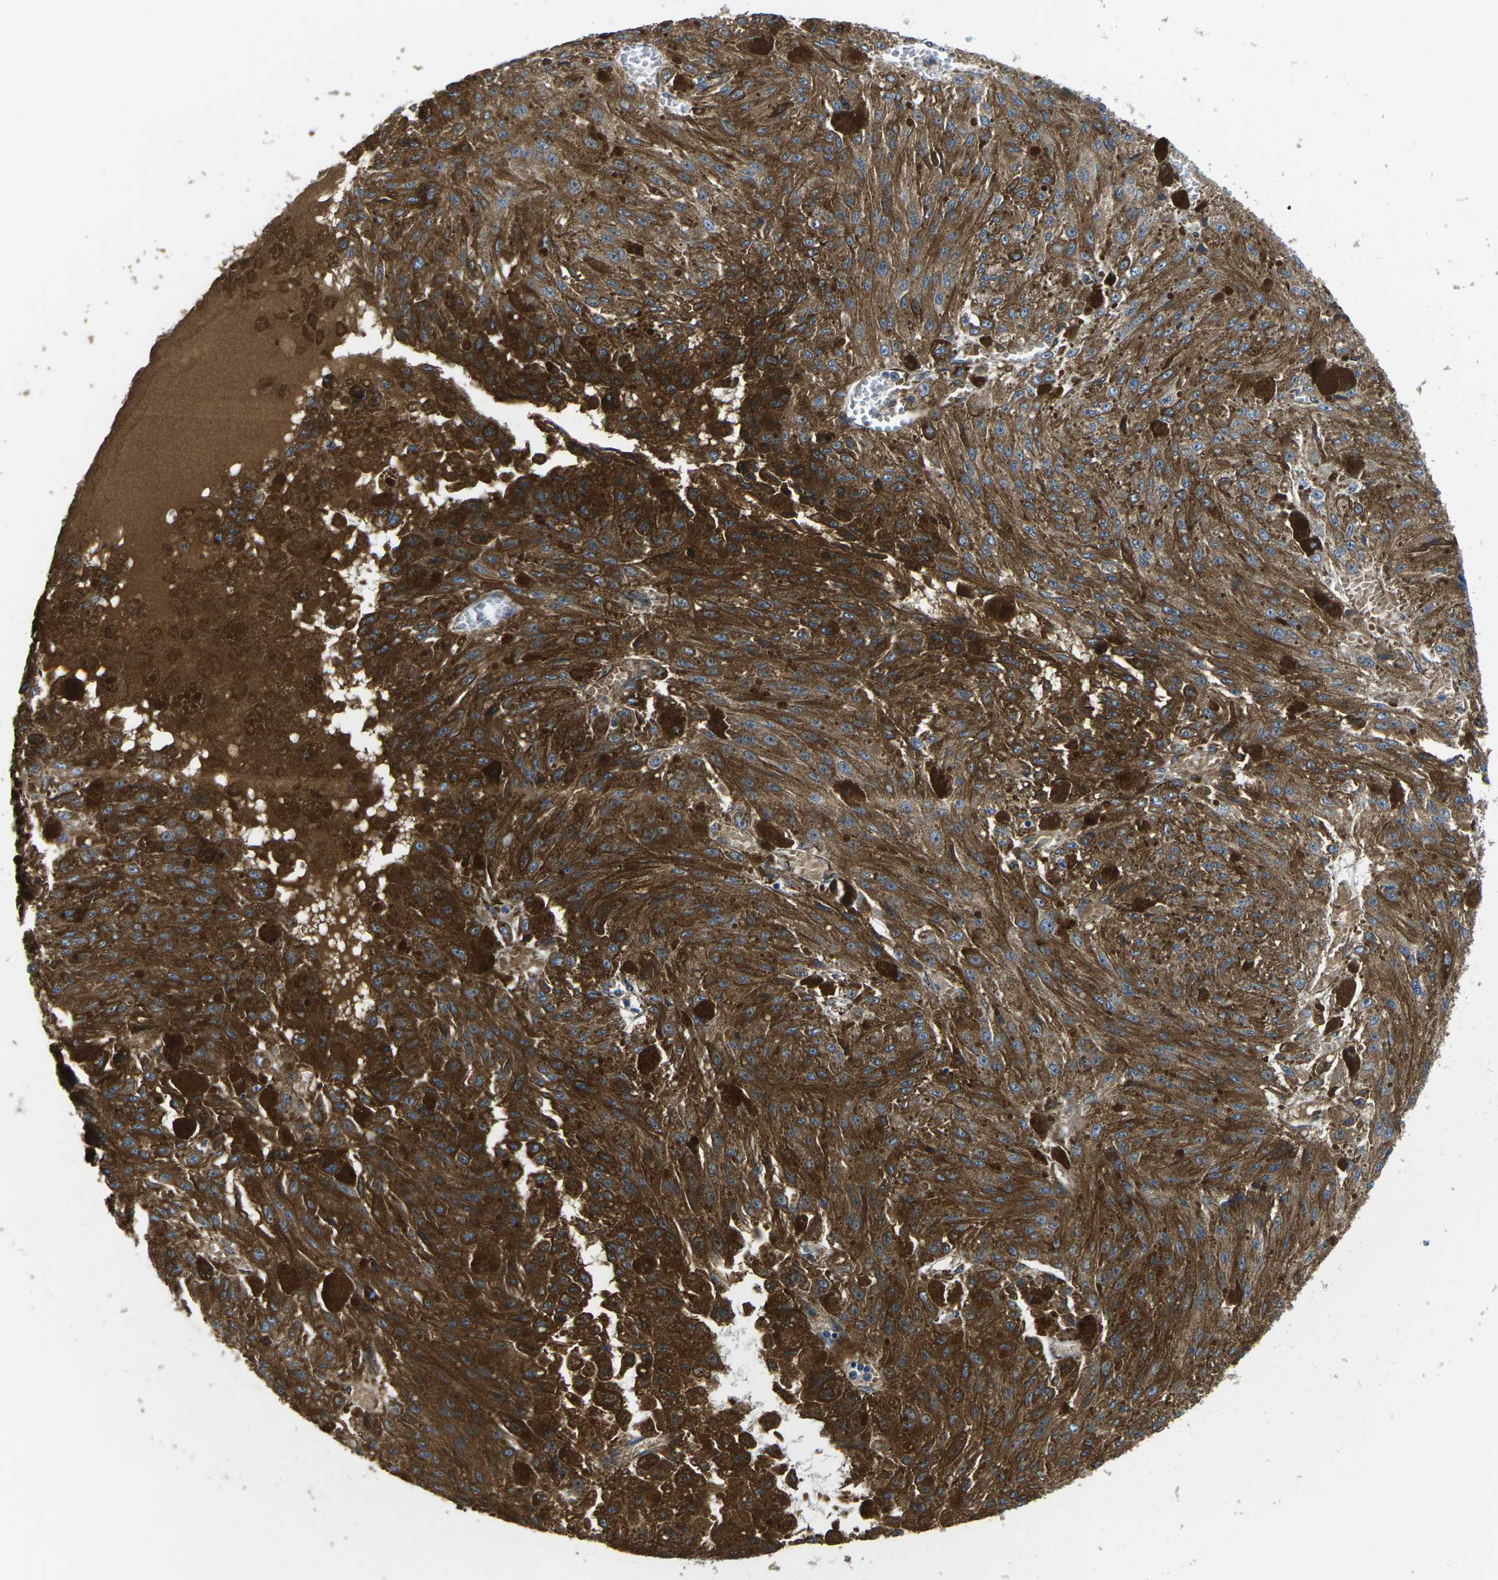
{"staining": {"intensity": "strong", "quantity": ">75%", "location": "cytoplasmic/membranous"}, "tissue": "melanoma", "cell_type": "Tumor cells", "image_type": "cancer", "snomed": [{"axis": "morphology", "description": "Malignant melanoma, NOS"}, {"axis": "topography", "description": "Other"}], "caption": "IHC micrograph of melanoma stained for a protein (brown), which displays high levels of strong cytoplasmic/membranous staining in about >75% of tumor cells.", "gene": "PDZD8", "patient": {"sex": "male", "age": 79}}